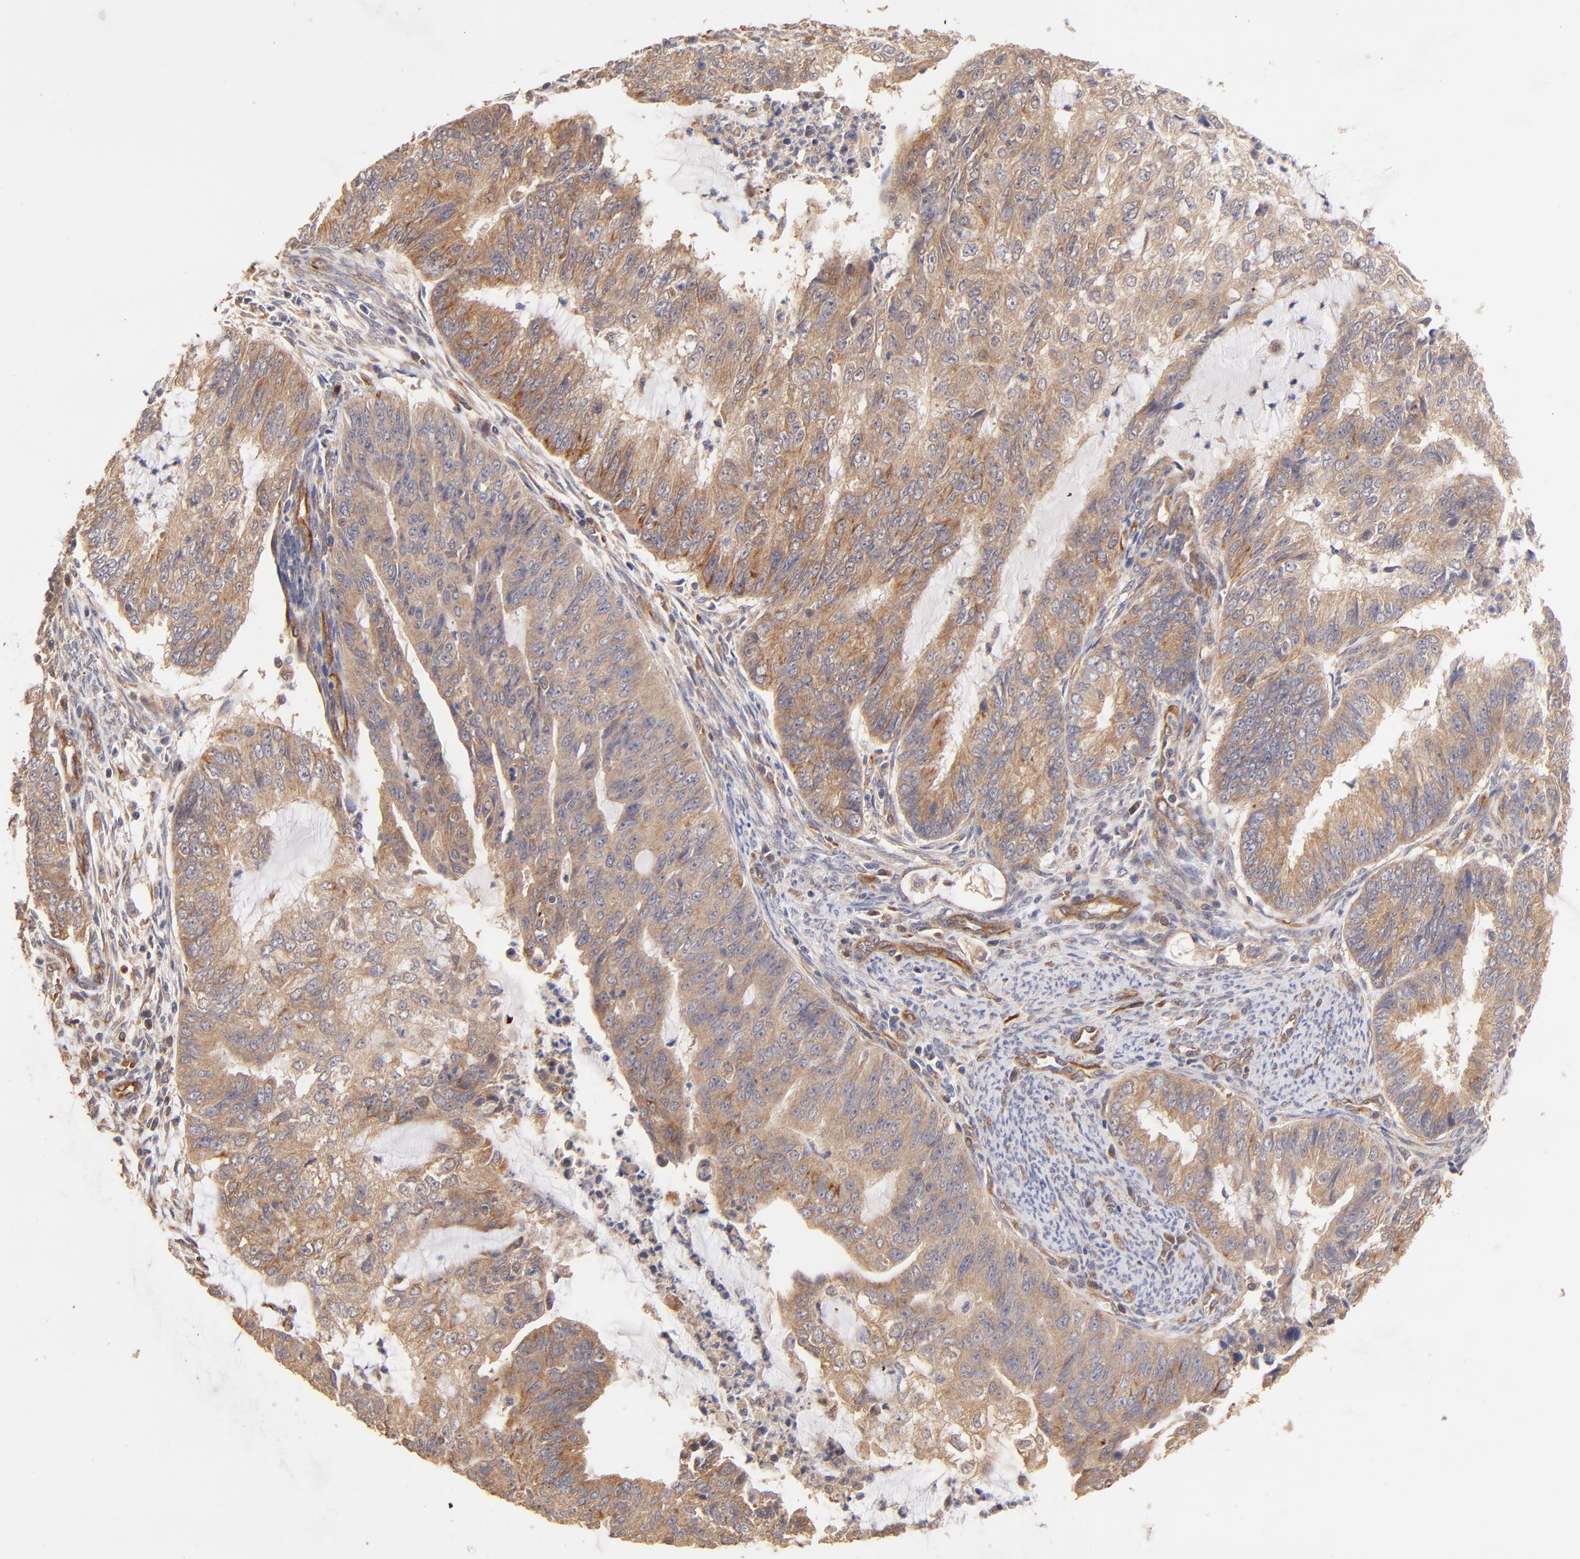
{"staining": {"intensity": "moderate", "quantity": ">75%", "location": "cytoplasmic/membranous"}, "tissue": "endometrial cancer", "cell_type": "Tumor cells", "image_type": "cancer", "snomed": [{"axis": "morphology", "description": "Adenocarcinoma, NOS"}, {"axis": "topography", "description": "Endometrium"}], "caption": "Adenocarcinoma (endometrial) stained for a protein shows moderate cytoplasmic/membranous positivity in tumor cells.", "gene": "TNFAIP3", "patient": {"sex": "female", "age": 75}}